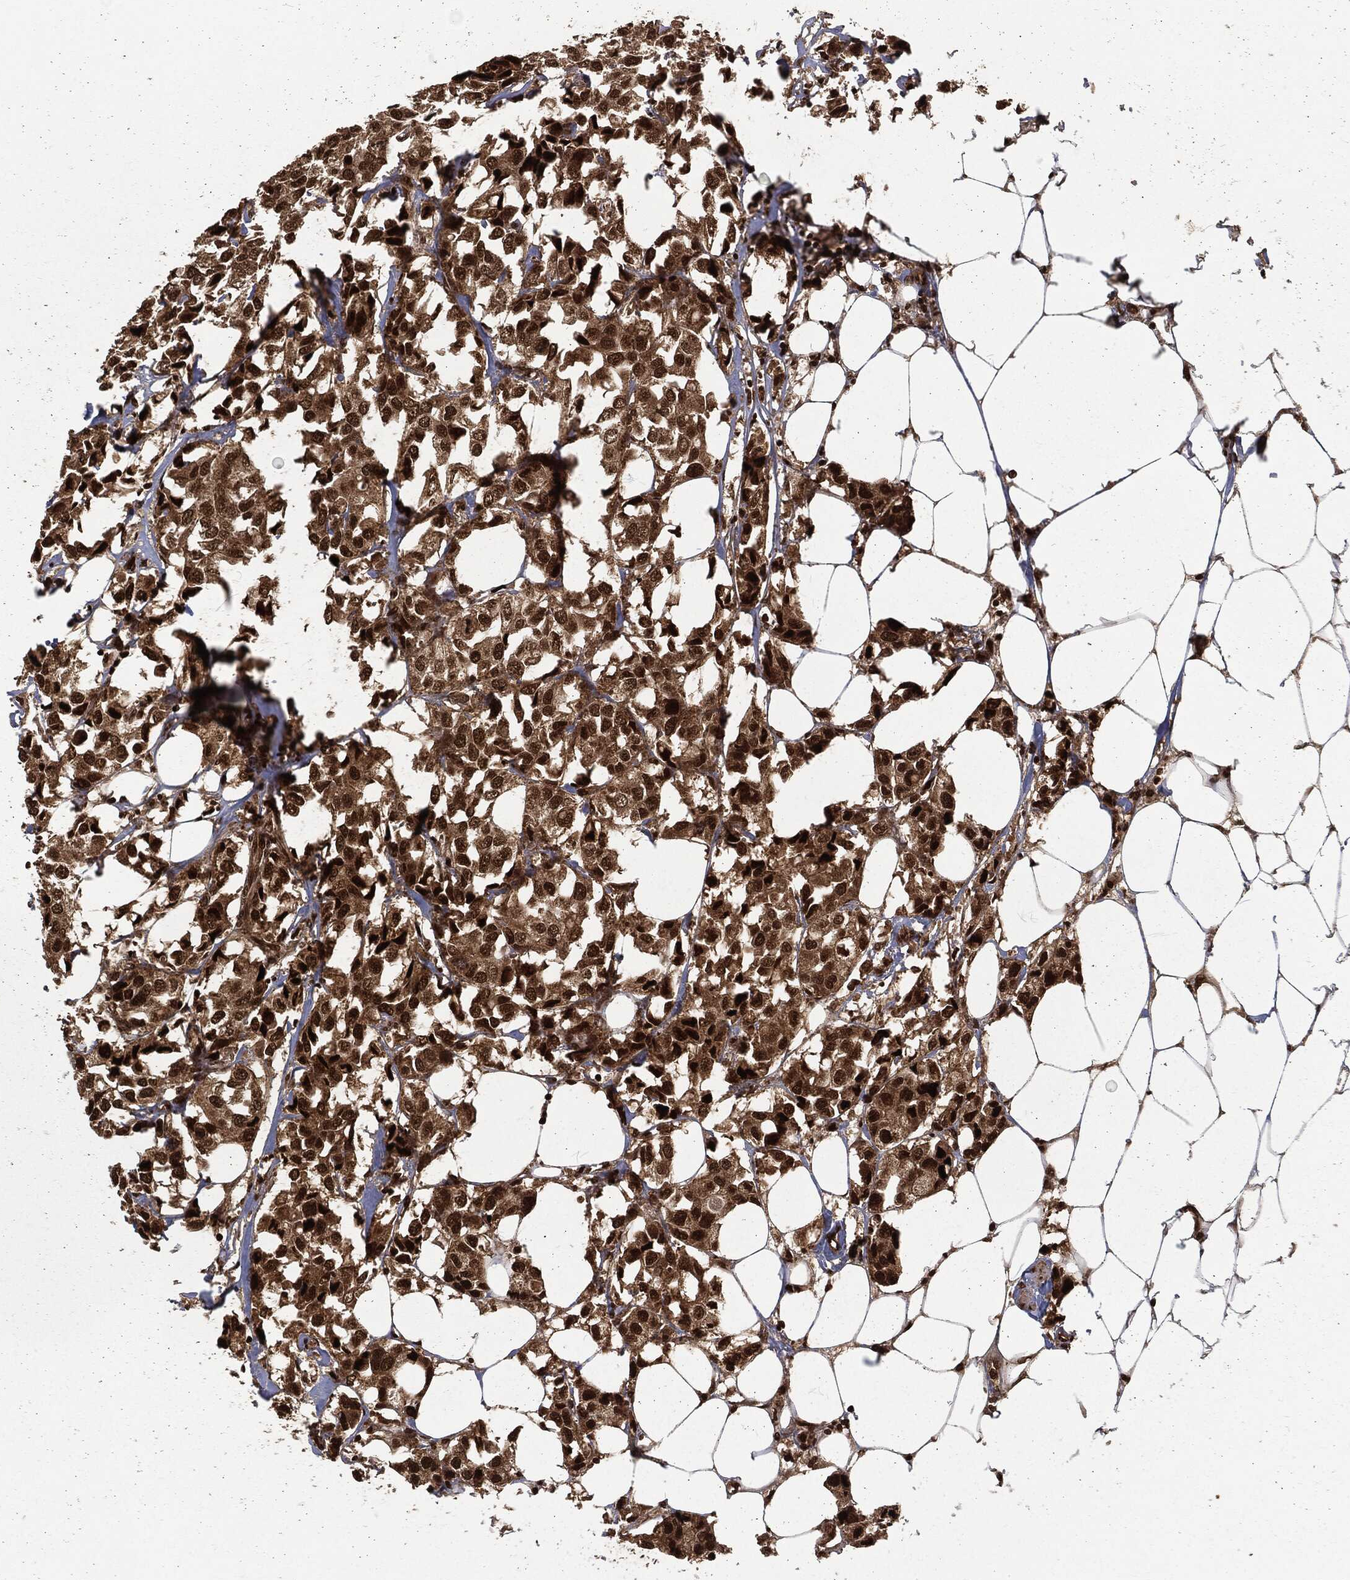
{"staining": {"intensity": "strong", "quantity": "25%-75%", "location": "cytoplasmic/membranous,nuclear"}, "tissue": "breast cancer", "cell_type": "Tumor cells", "image_type": "cancer", "snomed": [{"axis": "morphology", "description": "Duct carcinoma"}, {"axis": "topography", "description": "Breast"}], "caption": "Human breast cancer (invasive ductal carcinoma) stained with a brown dye demonstrates strong cytoplasmic/membranous and nuclear positive staining in approximately 25%-75% of tumor cells.", "gene": "NGRN", "patient": {"sex": "female", "age": 80}}